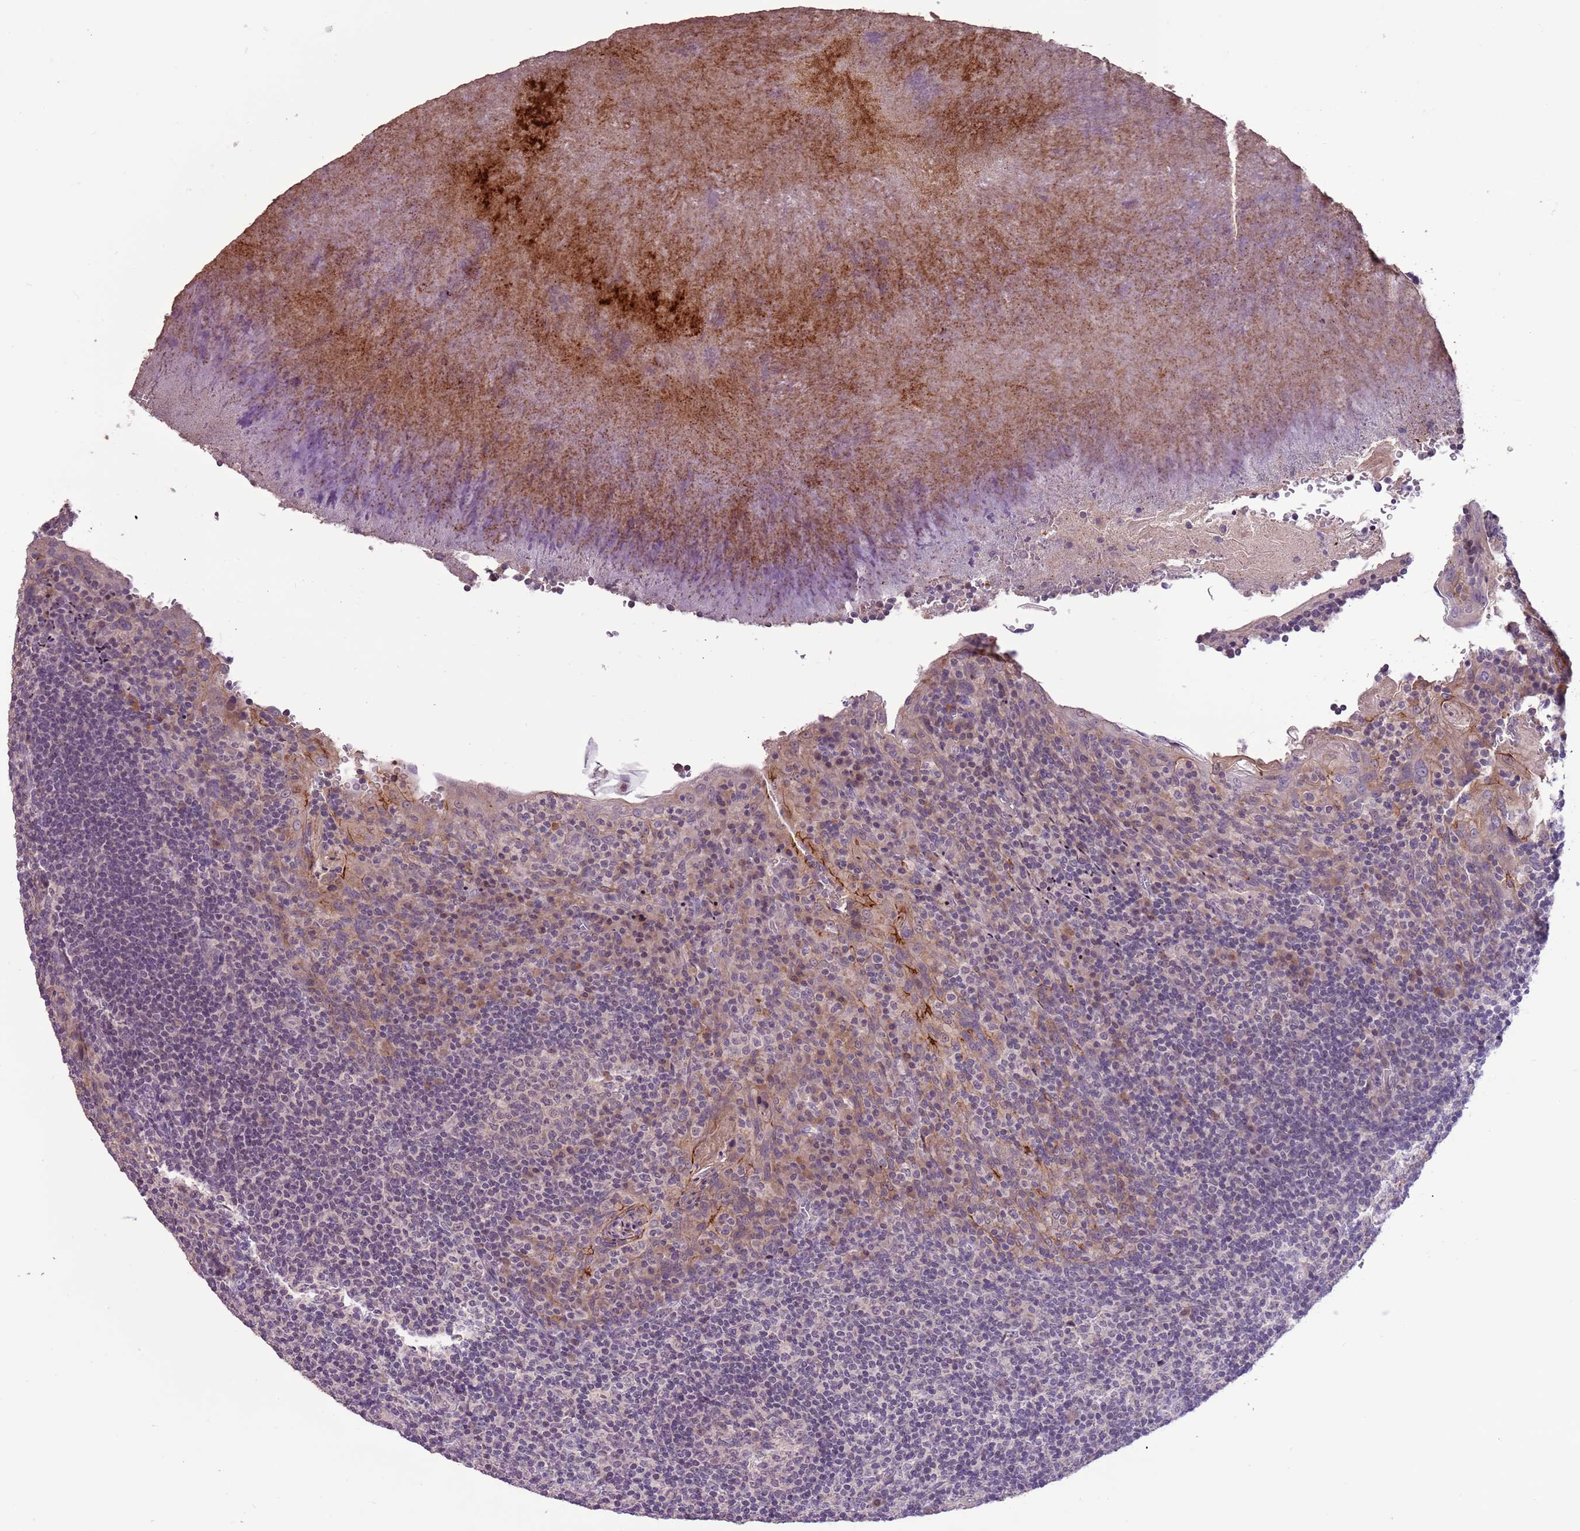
{"staining": {"intensity": "weak", "quantity": "<25%", "location": "cytoplasmic/membranous"}, "tissue": "tonsil", "cell_type": "Germinal center cells", "image_type": "normal", "snomed": [{"axis": "morphology", "description": "Normal tissue, NOS"}, {"axis": "topography", "description": "Tonsil"}], "caption": "Immunohistochemical staining of benign human tonsil displays no significant positivity in germinal center cells.", "gene": "SHROOM3", "patient": {"sex": "male", "age": 17}}